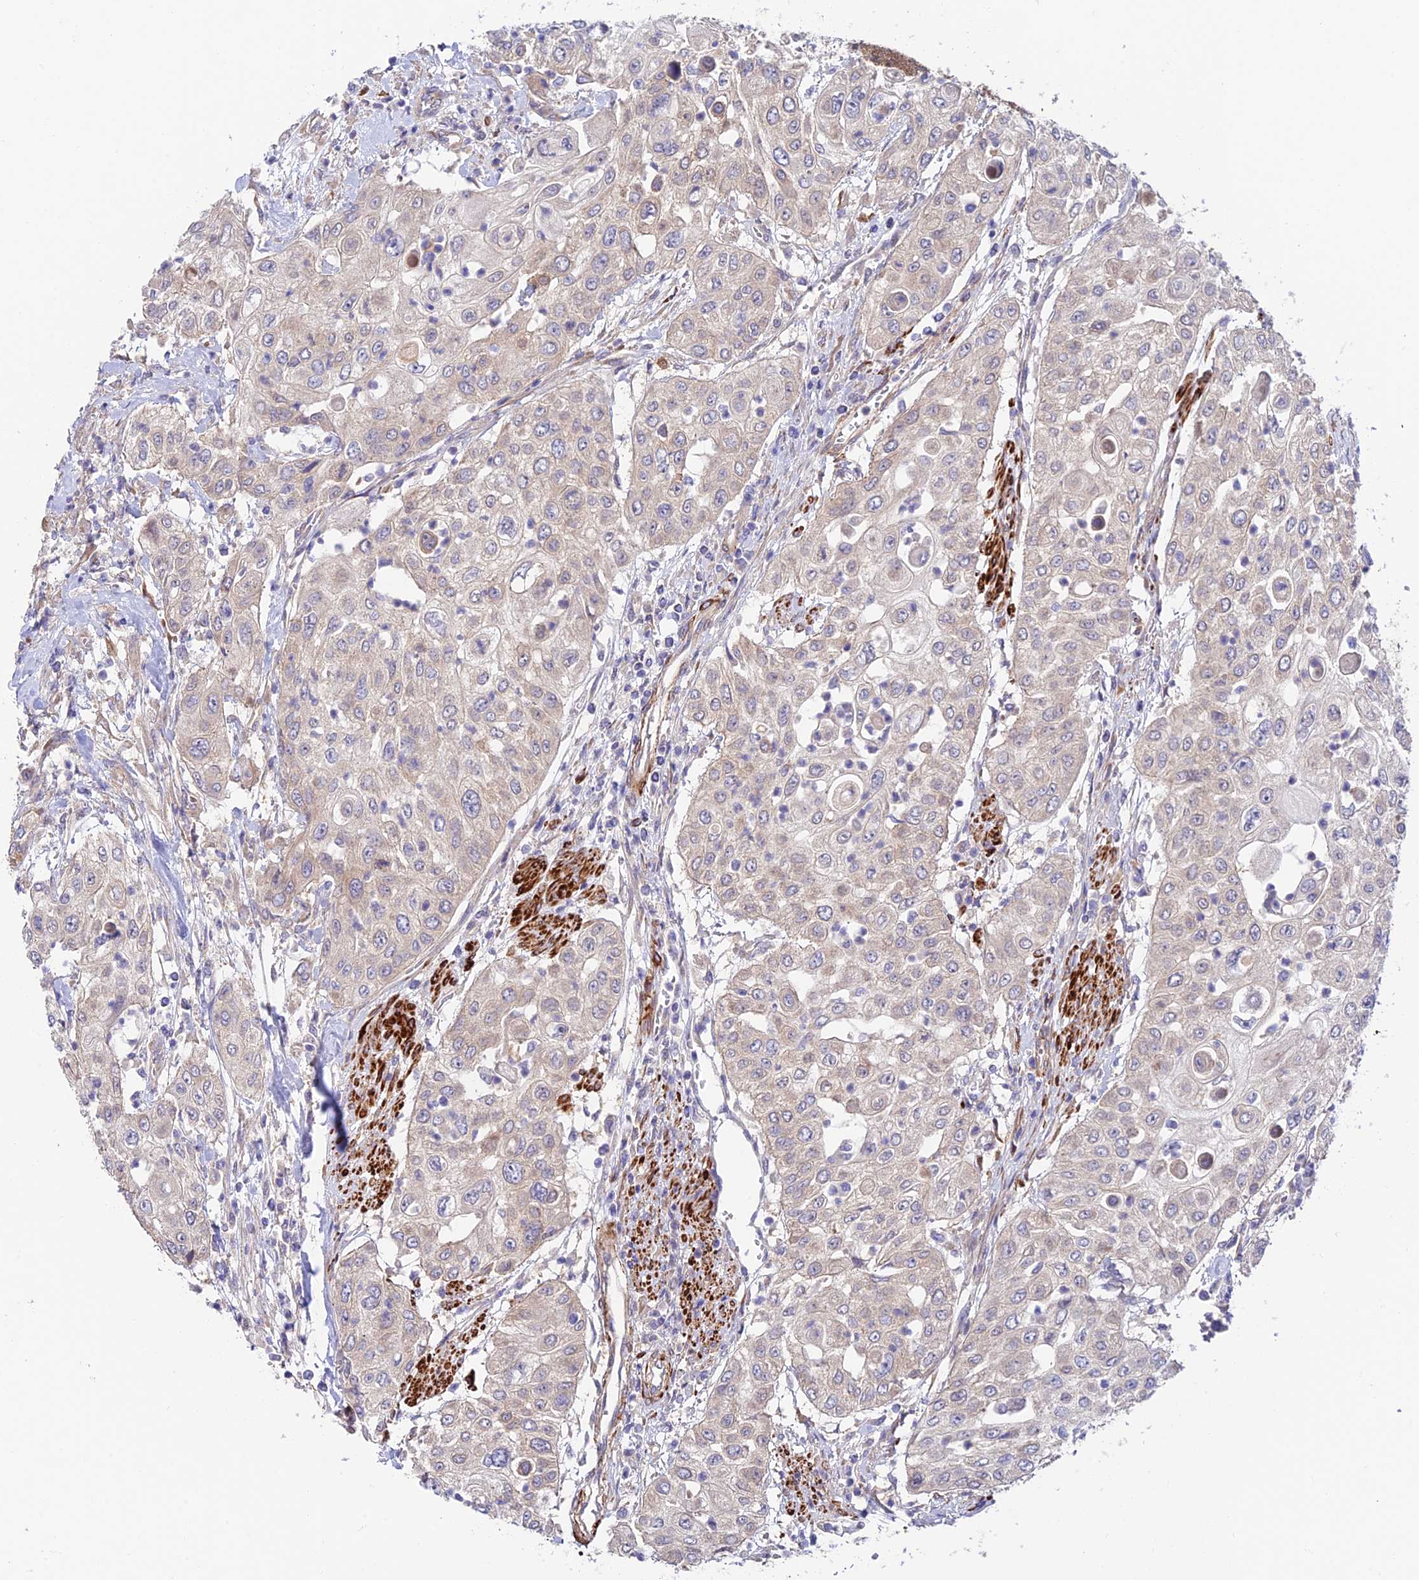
{"staining": {"intensity": "weak", "quantity": "<25%", "location": "cytoplasmic/membranous"}, "tissue": "urothelial cancer", "cell_type": "Tumor cells", "image_type": "cancer", "snomed": [{"axis": "morphology", "description": "Urothelial carcinoma, High grade"}, {"axis": "topography", "description": "Urinary bladder"}], "caption": "Tumor cells show no significant protein positivity in urothelial carcinoma (high-grade).", "gene": "ANKRD50", "patient": {"sex": "female", "age": 79}}